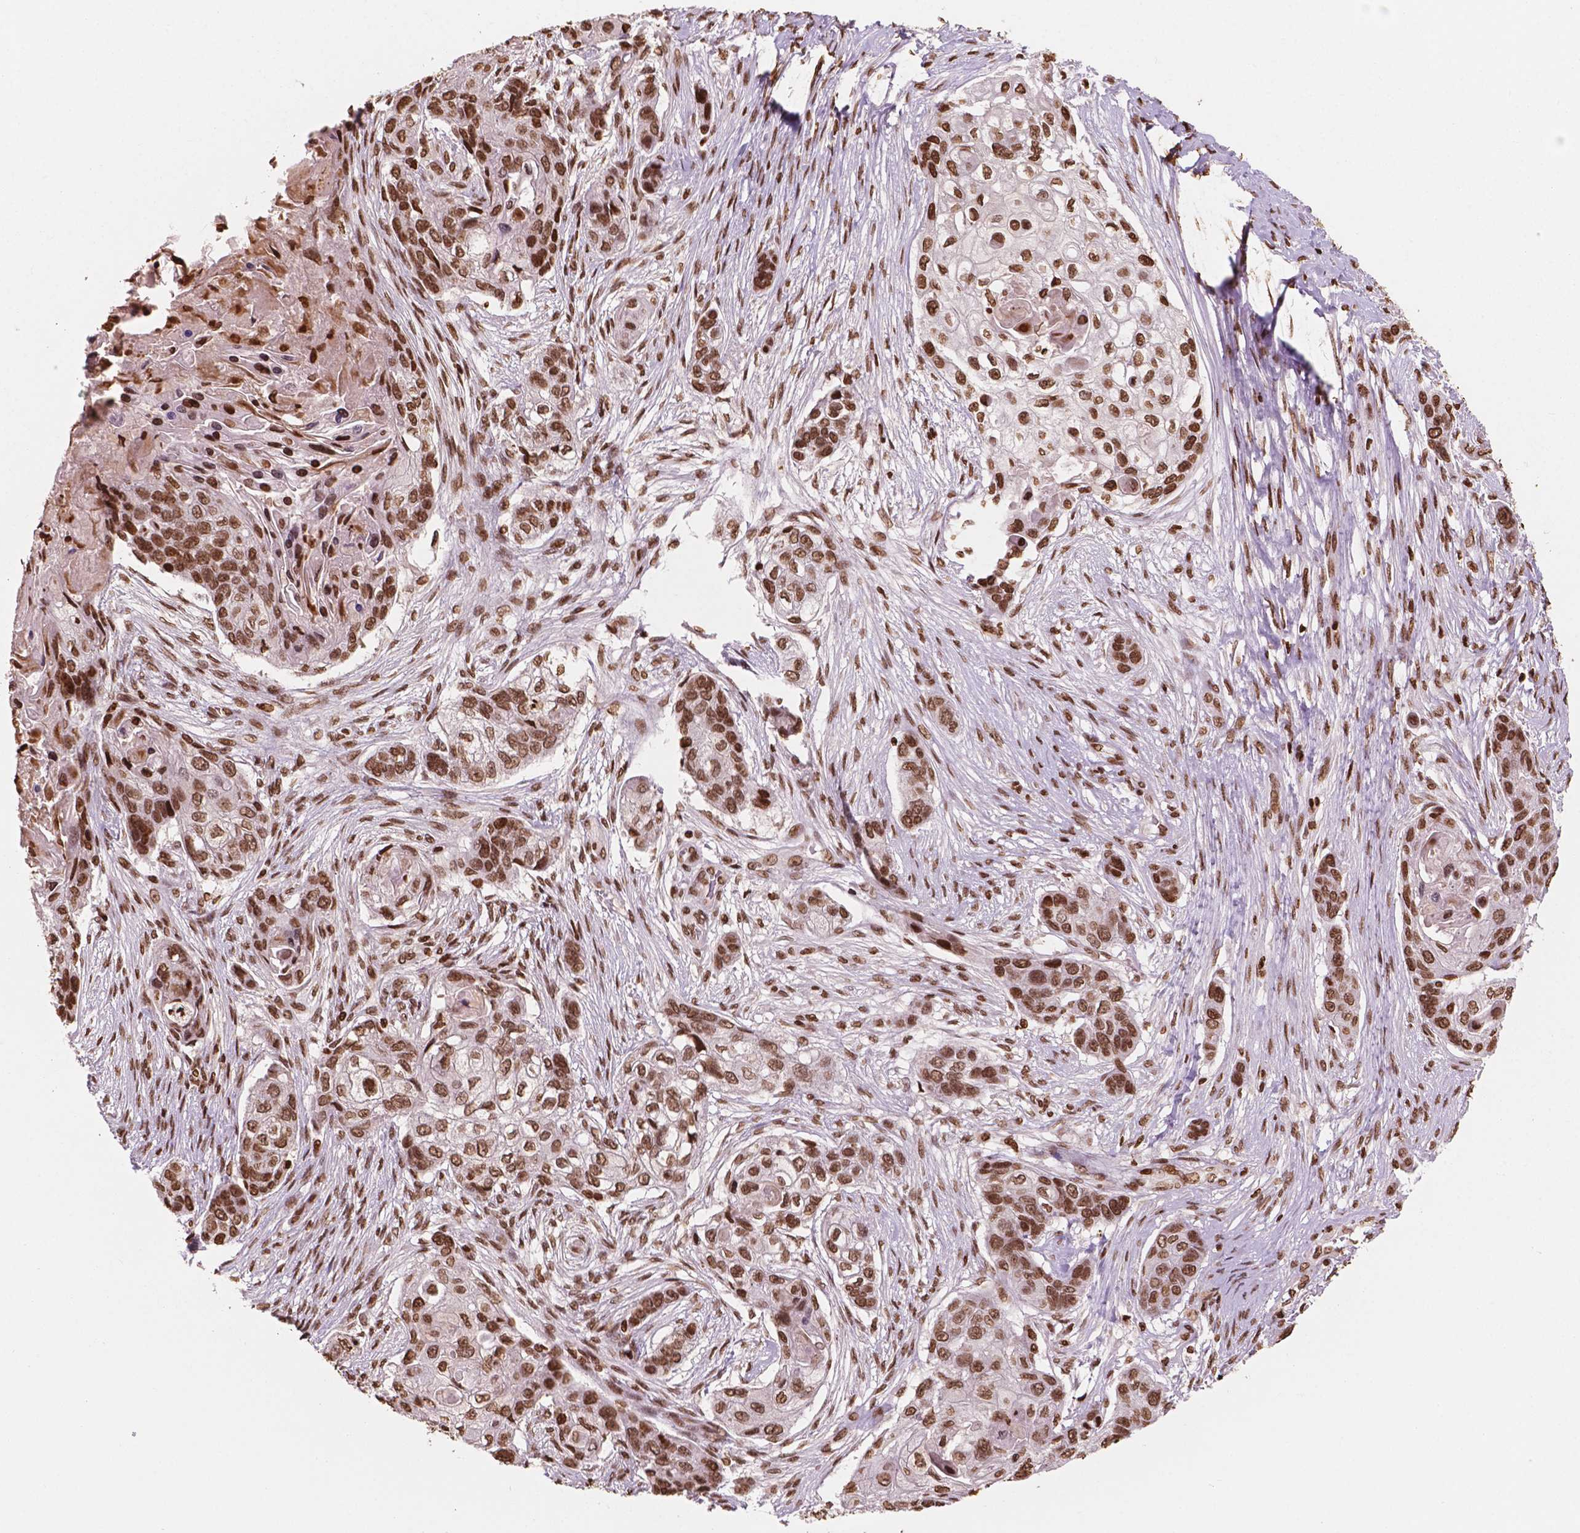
{"staining": {"intensity": "strong", "quantity": ">75%", "location": "nuclear"}, "tissue": "lung cancer", "cell_type": "Tumor cells", "image_type": "cancer", "snomed": [{"axis": "morphology", "description": "Squamous cell carcinoma, NOS"}, {"axis": "topography", "description": "Lung"}], "caption": "Lung squamous cell carcinoma tissue shows strong nuclear expression in approximately >75% of tumor cells, visualized by immunohistochemistry.", "gene": "H3C7", "patient": {"sex": "male", "age": 69}}